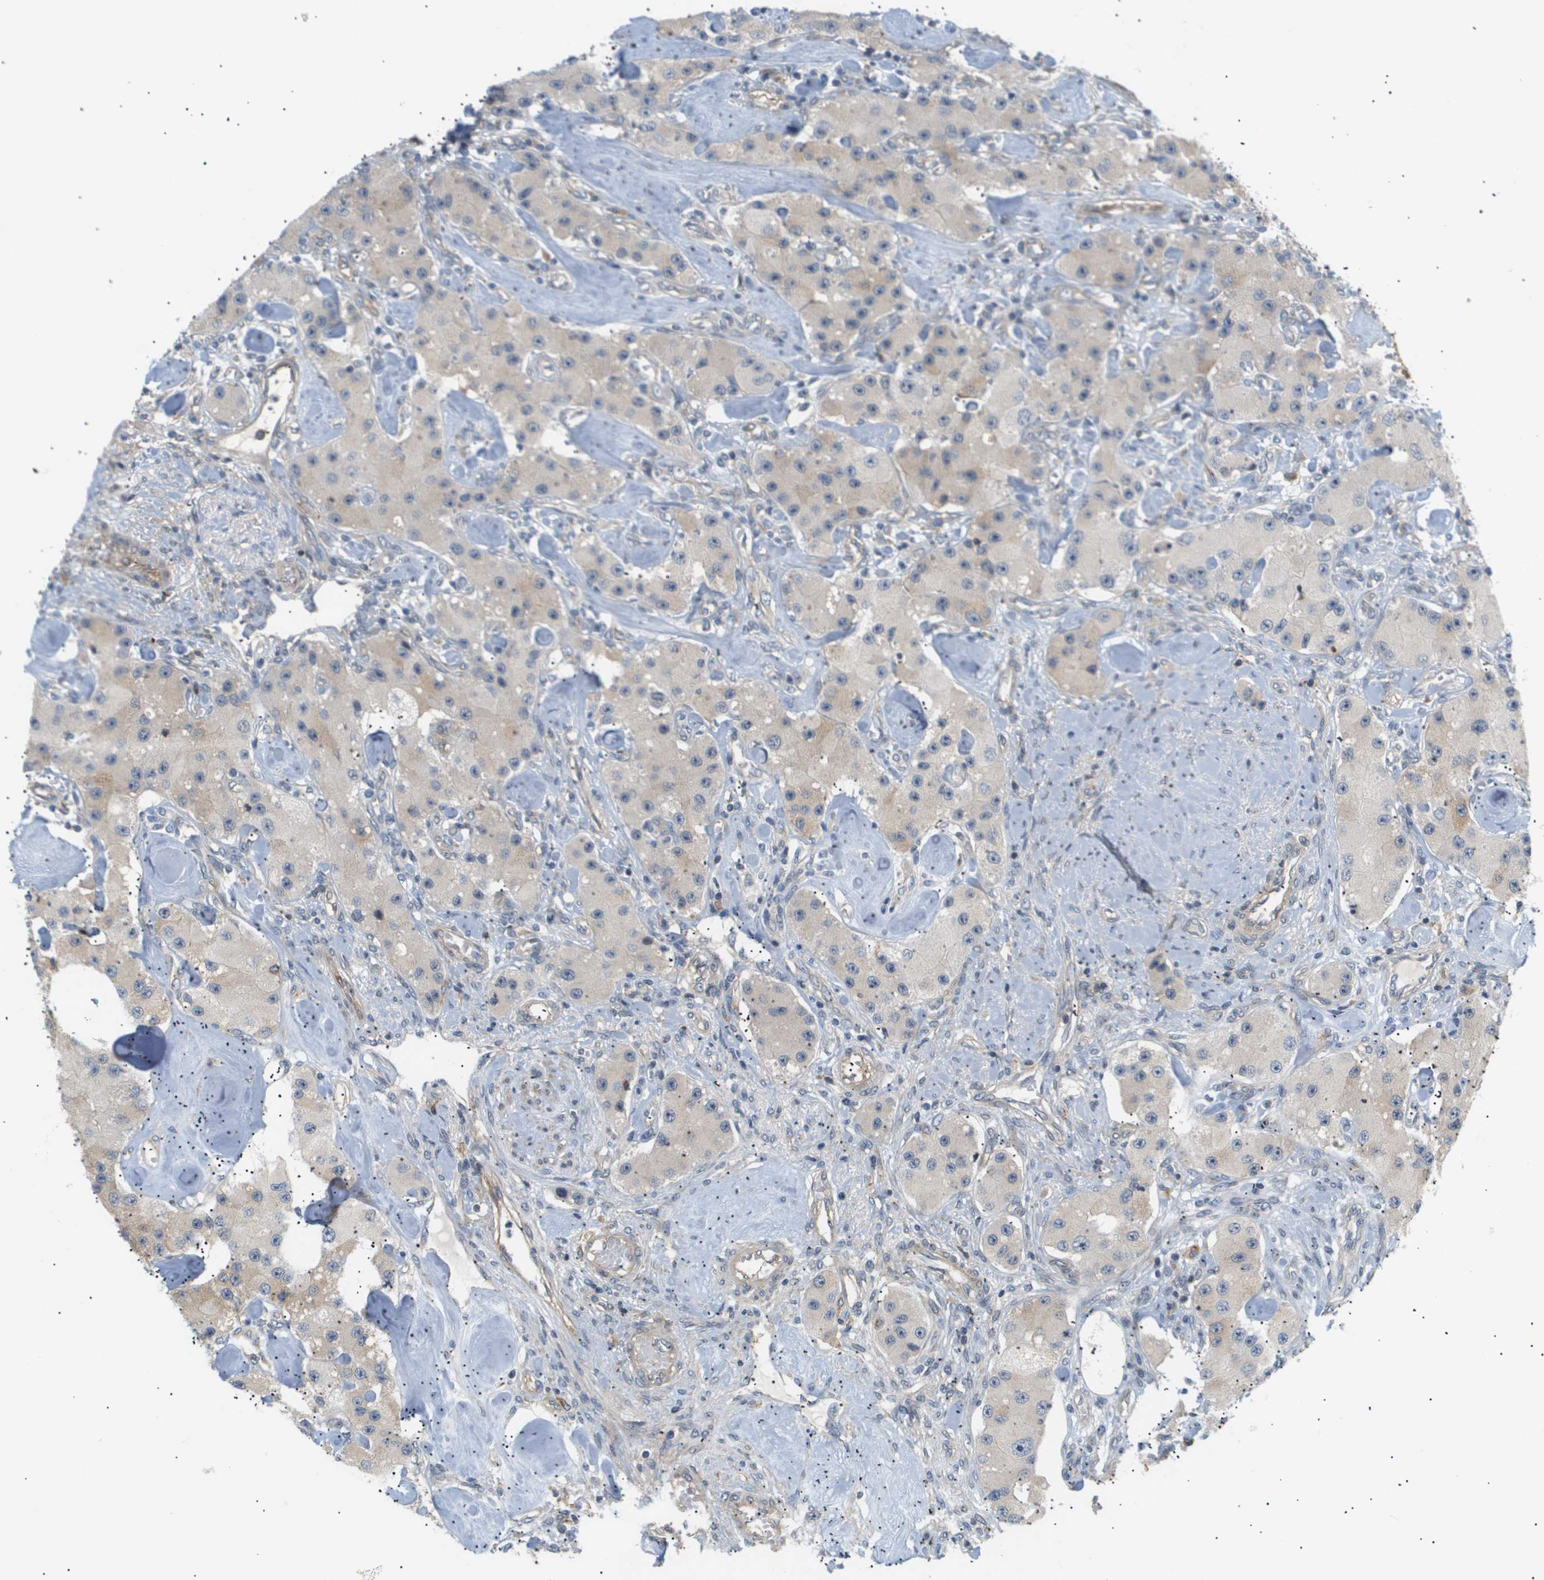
{"staining": {"intensity": "negative", "quantity": "none", "location": "none"}, "tissue": "carcinoid", "cell_type": "Tumor cells", "image_type": "cancer", "snomed": [{"axis": "morphology", "description": "Carcinoid, malignant, NOS"}, {"axis": "topography", "description": "Pancreas"}], "caption": "Tumor cells show no significant expression in carcinoid. (Brightfield microscopy of DAB IHC at high magnification).", "gene": "CORO2B", "patient": {"sex": "male", "age": 41}}